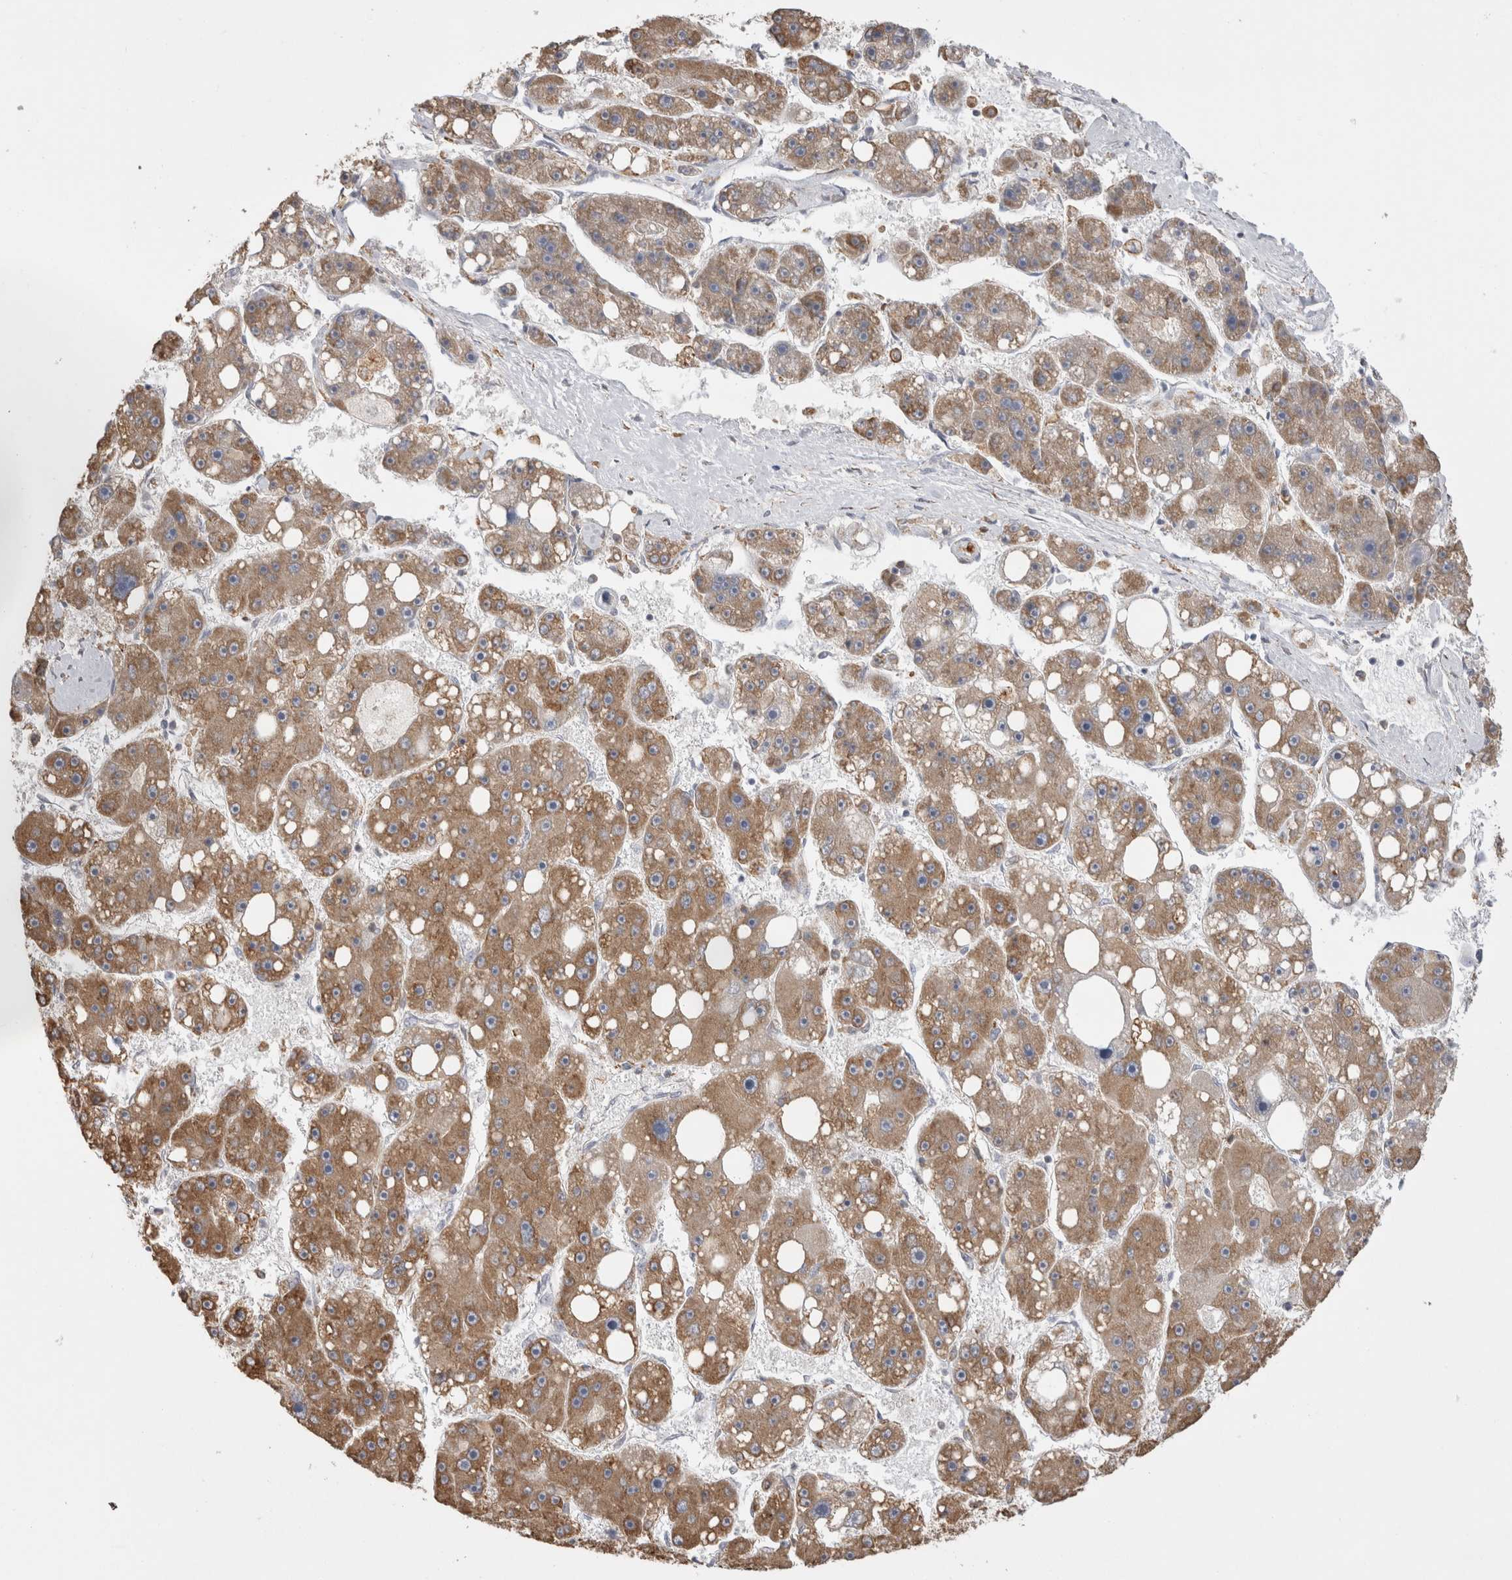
{"staining": {"intensity": "moderate", "quantity": ">75%", "location": "cytoplasmic/membranous"}, "tissue": "liver cancer", "cell_type": "Tumor cells", "image_type": "cancer", "snomed": [{"axis": "morphology", "description": "Carcinoma, Hepatocellular, NOS"}, {"axis": "topography", "description": "Liver"}], "caption": "About >75% of tumor cells in human liver cancer (hepatocellular carcinoma) reveal moderate cytoplasmic/membranous protein expression as visualized by brown immunohistochemical staining.", "gene": "LRPAP1", "patient": {"sex": "female", "age": 61}}